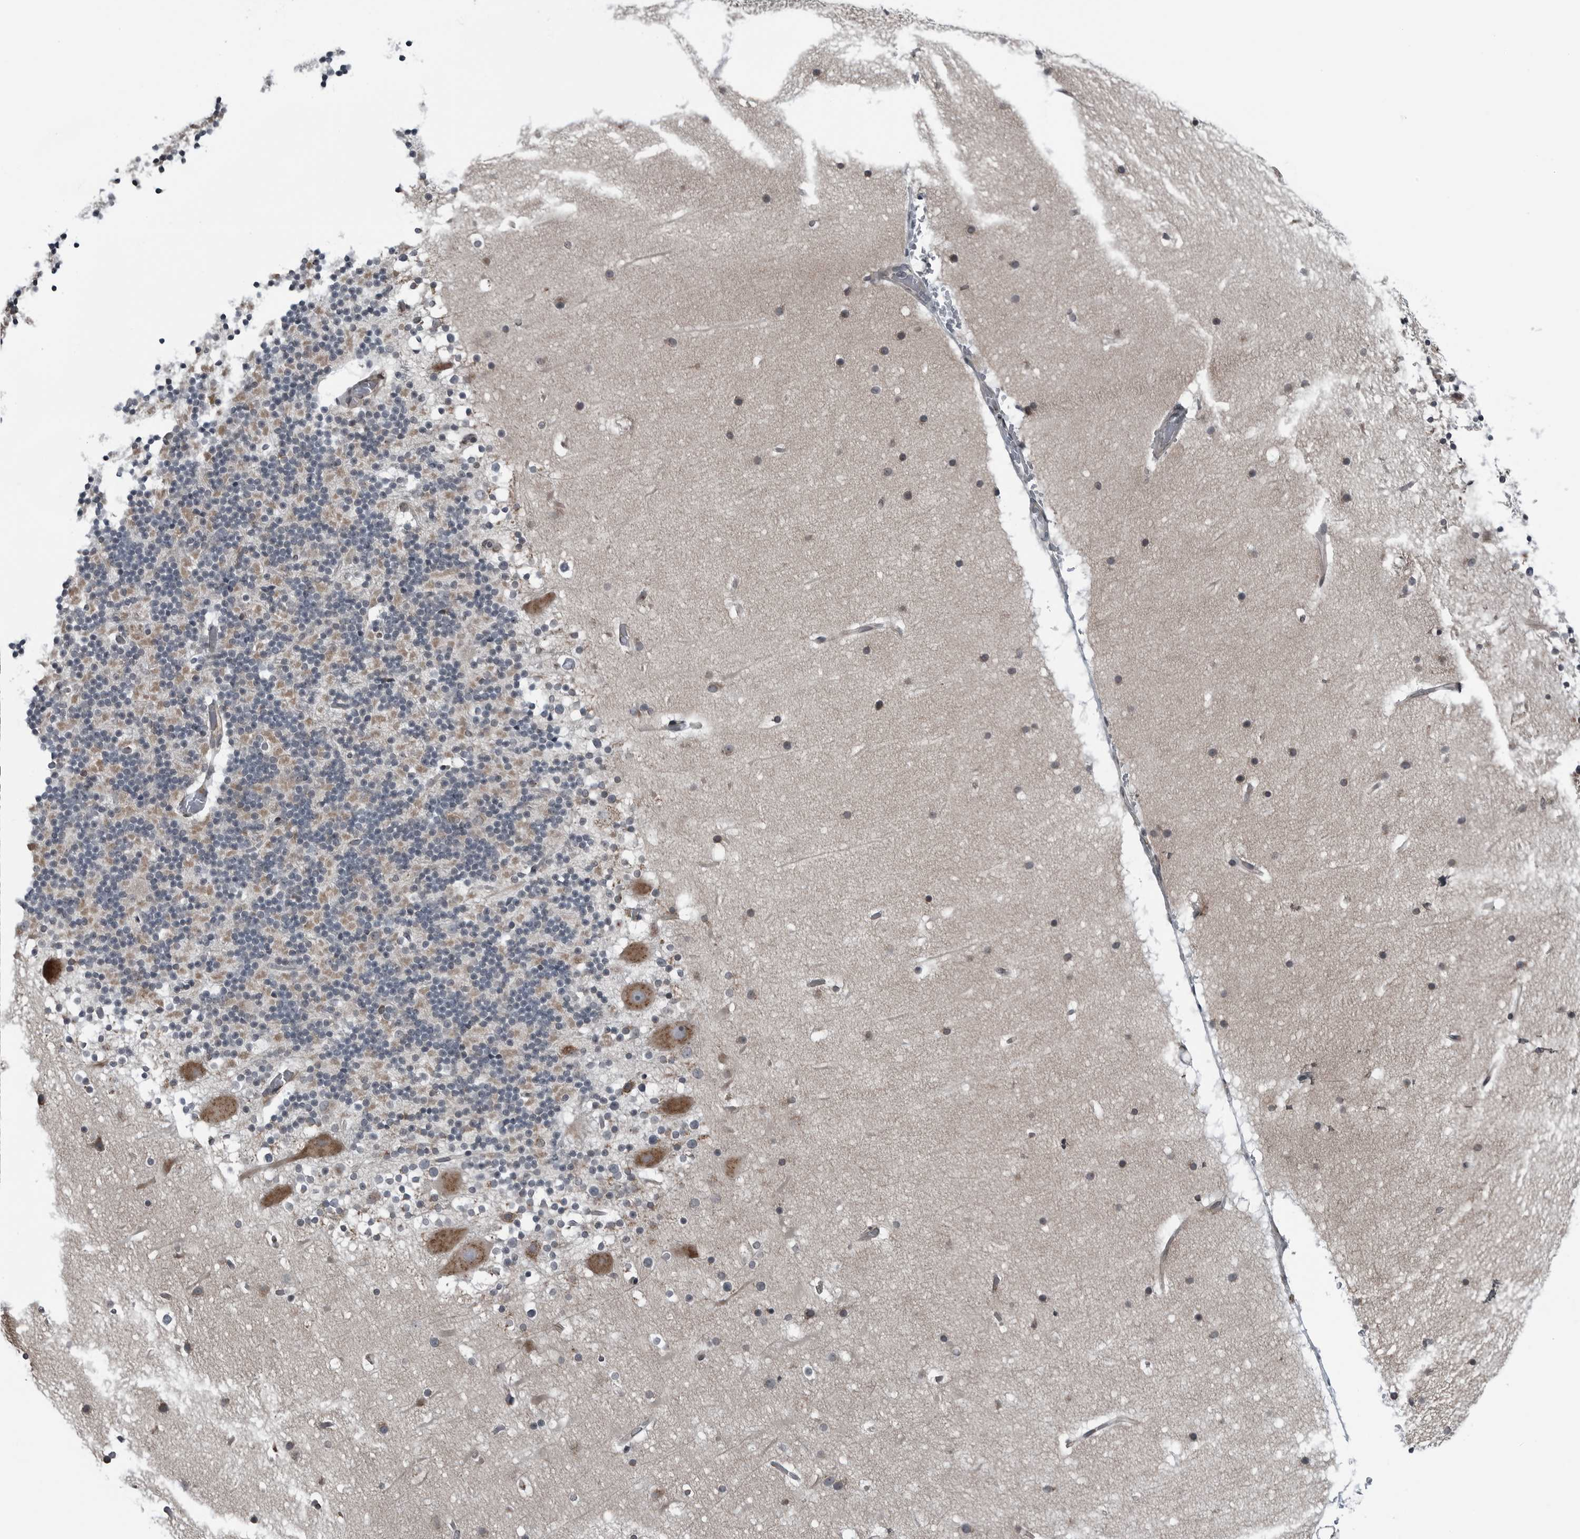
{"staining": {"intensity": "negative", "quantity": "none", "location": "none"}, "tissue": "cerebellum", "cell_type": "Cells in granular layer", "image_type": "normal", "snomed": [{"axis": "morphology", "description": "Normal tissue, NOS"}, {"axis": "topography", "description": "Cerebellum"}], "caption": "This is a micrograph of IHC staining of normal cerebellum, which shows no positivity in cells in granular layer.", "gene": "CEP85", "patient": {"sex": "male", "age": 57}}